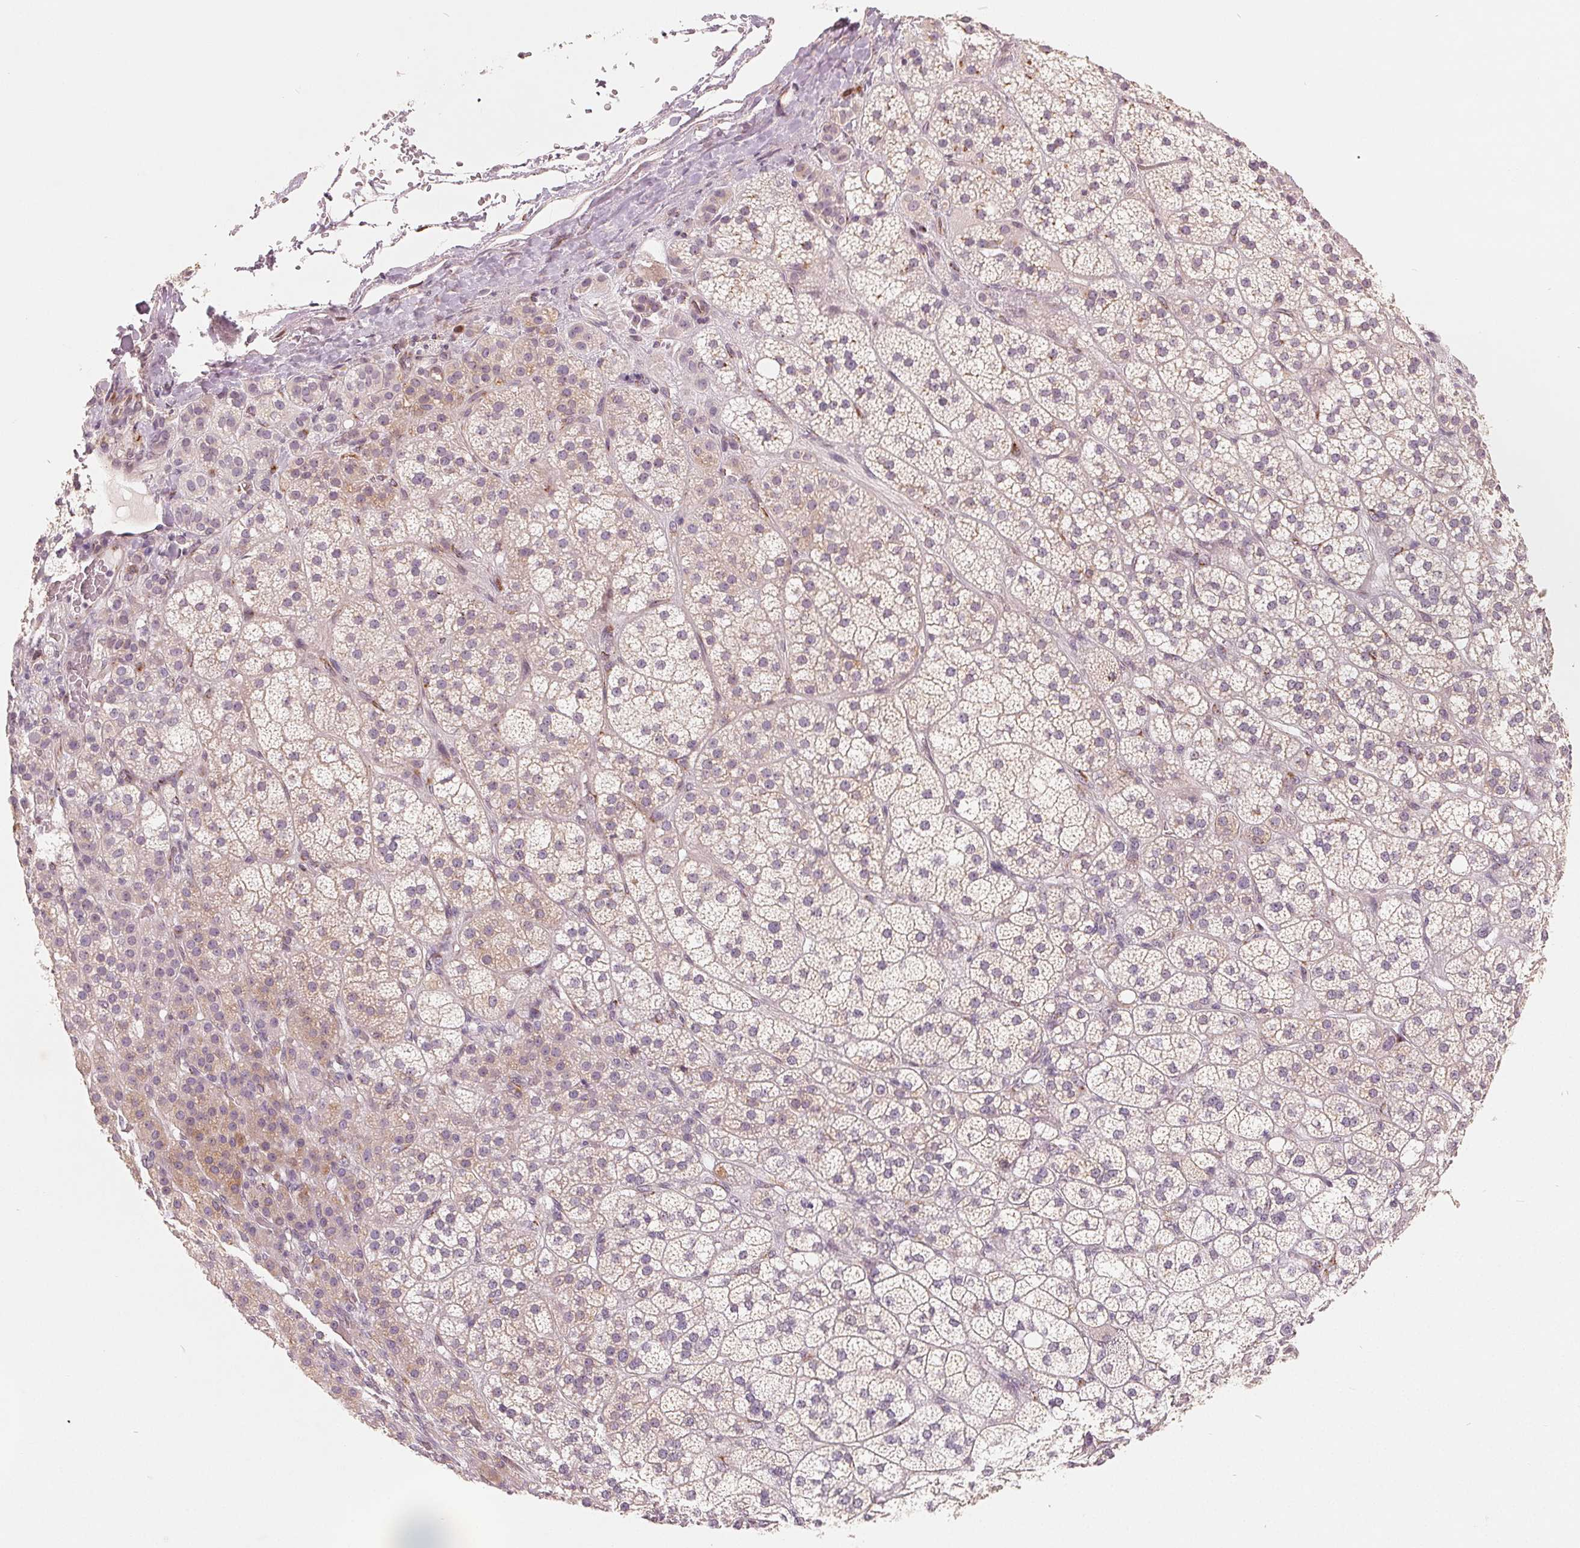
{"staining": {"intensity": "weak", "quantity": "<25%", "location": "cytoplasmic/membranous"}, "tissue": "adrenal gland", "cell_type": "Glandular cells", "image_type": "normal", "snomed": [{"axis": "morphology", "description": "Normal tissue, NOS"}, {"axis": "topography", "description": "Adrenal gland"}], "caption": "The photomicrograph exhibits no staining of glandular cells in benign adrenal gland.", "gene": "TMSB15B", "patient": {"sex": "female", "age": 60}}